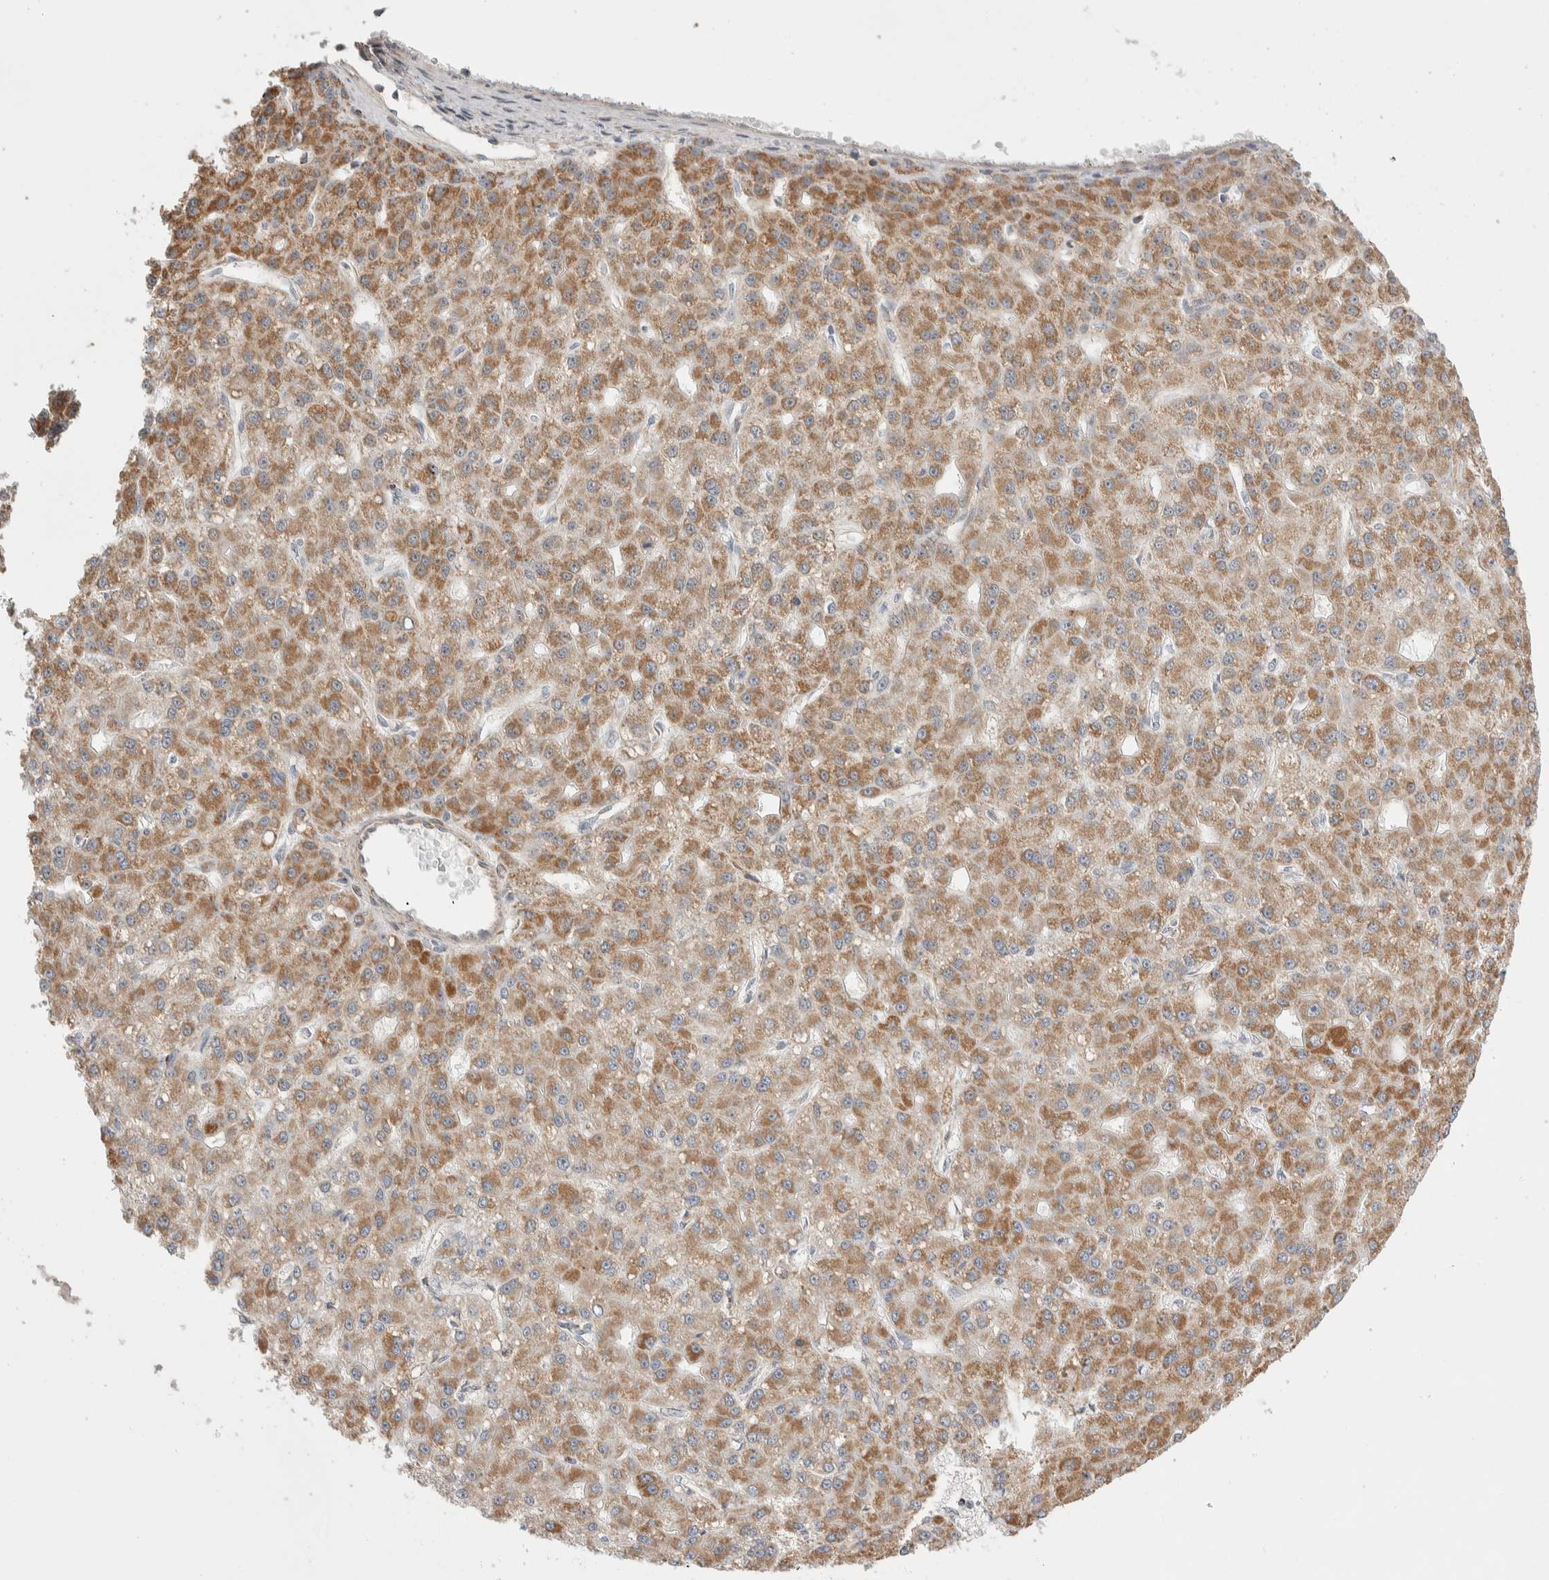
{"staining": {"intensity": "moderate", "quantity": ">75%", "location": "cytoplasmic/membranous"}, "tissue": "liver cancer", "cell_type": "Tumor cells", "image_type": "cancer", "snomed": [{"axis": "morphology", "description": "Carcinoma, Hepatocellular, NOS"}, {"axis": "topography", "description": "Liver"}], "caption": "Protein analysis of liver cancer (hepatocellular carcinoma) tissue reveals moderate cytoplasmic/membranous positivity in approximately >75% of tumor cells.", "gene": "ZNF695", "patient": {"sex": "male", "age": 67}}